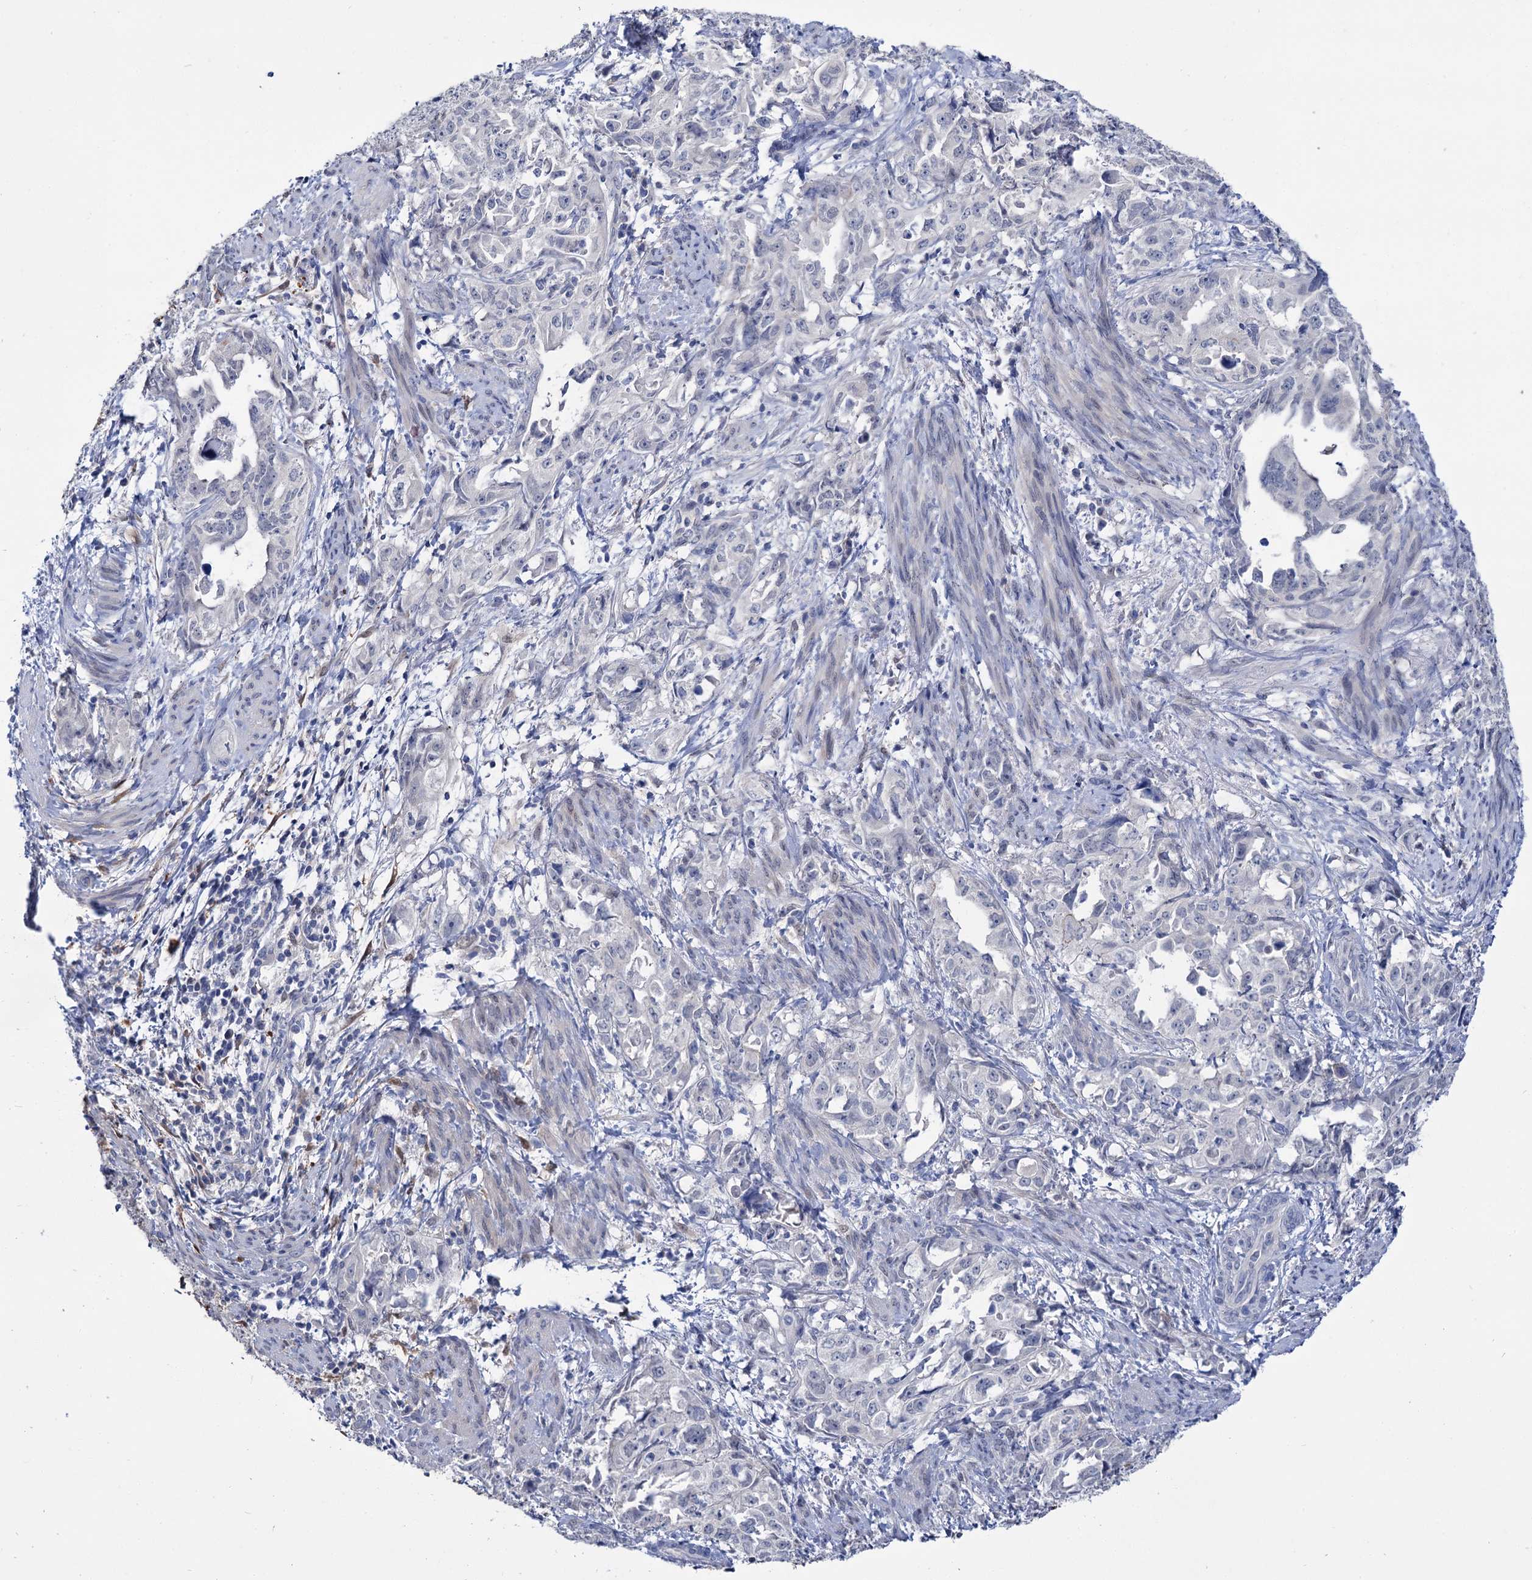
{"staining": {"intensity": "negative", "quantity": "none", "location": "none"}, "tissue": "endometrial cancer", "cell_type": "Tumor cells", "image_type": "cancer", "snomed": [{"axis": "morphology", "description": "Adenocarcinoma, NOS"}, {"axis": "topography", "description": "Endometrium"}], "caption": "A micrograph of endometrial adenocarcinoma stained for a protein reveals no brown staining in tumor cells. (DAB (3,3'-diaminobenzidine) immunohistochemistry visualized using brightfield microscopy, high magnification).", "gene": "LYZL4", "patient": {"sex": "female", "age": 65}}